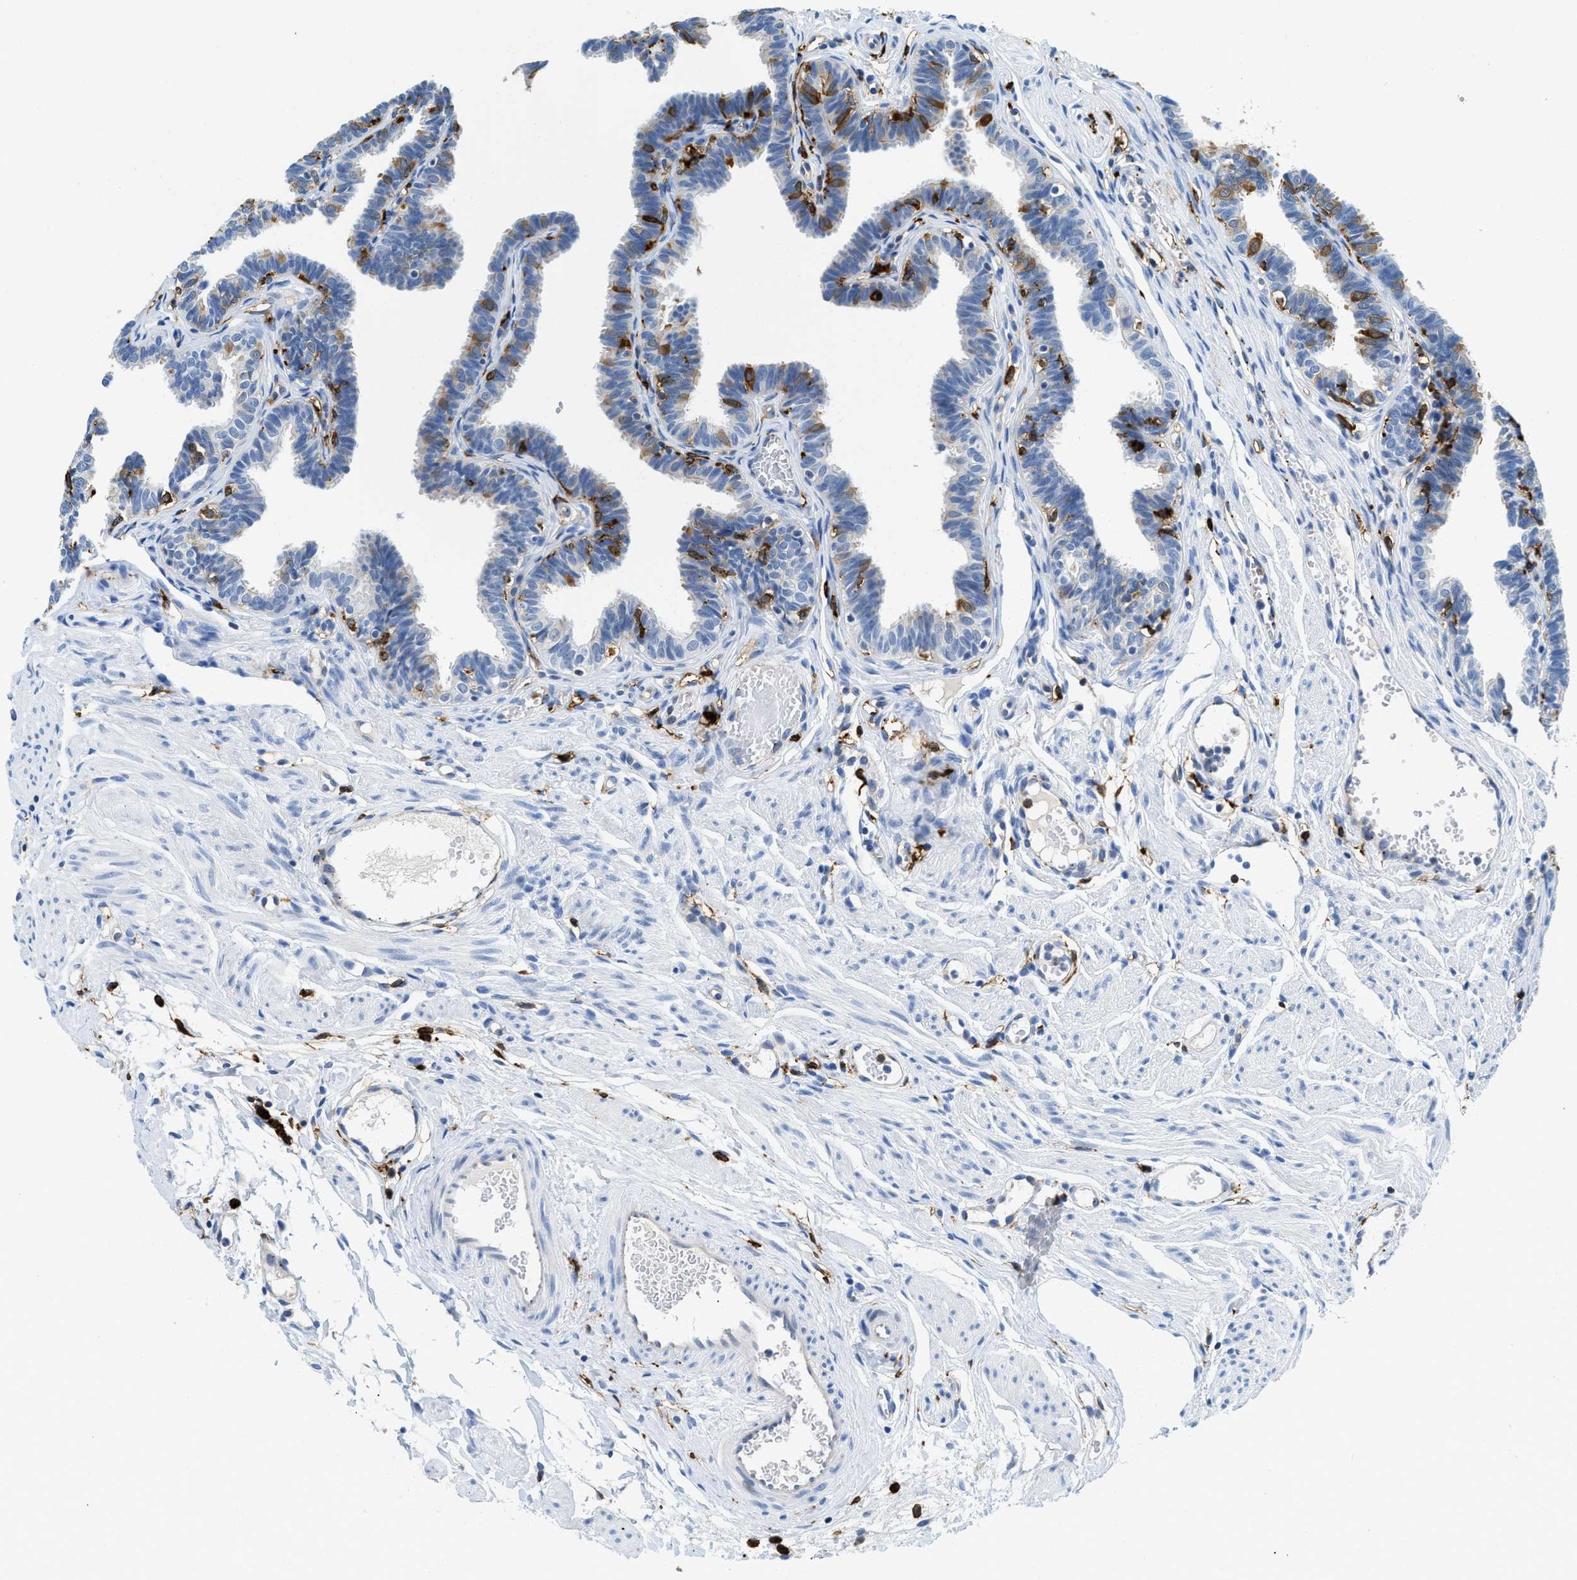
{"staining": {"intensity": "moderate", "quantity": "25%-75%", "location": "cytoplasmic/membranous"}, "tissue": "fallopian tube", "cell_type": "Glandular cells", "image_type": "normal", "snomed": [{"axis": "morphology", "description": "Normal tissue, NOS"}, {"axis": "topography", "description": "Fallopian tube"}, {"axis": "topography", "description": "Ovary"}], "caption": "Protein staining demonstrates moderate cytoplasmic/membranous positivity in about 25%-75% of glandular cells in normal fallopian tube. Using DAB (brown) and hematoxylin (blue) stains, captured at high magnification using brightfield microscopy.", "gene": "CD226", "patient": {"sex": "female", "age": 23}}